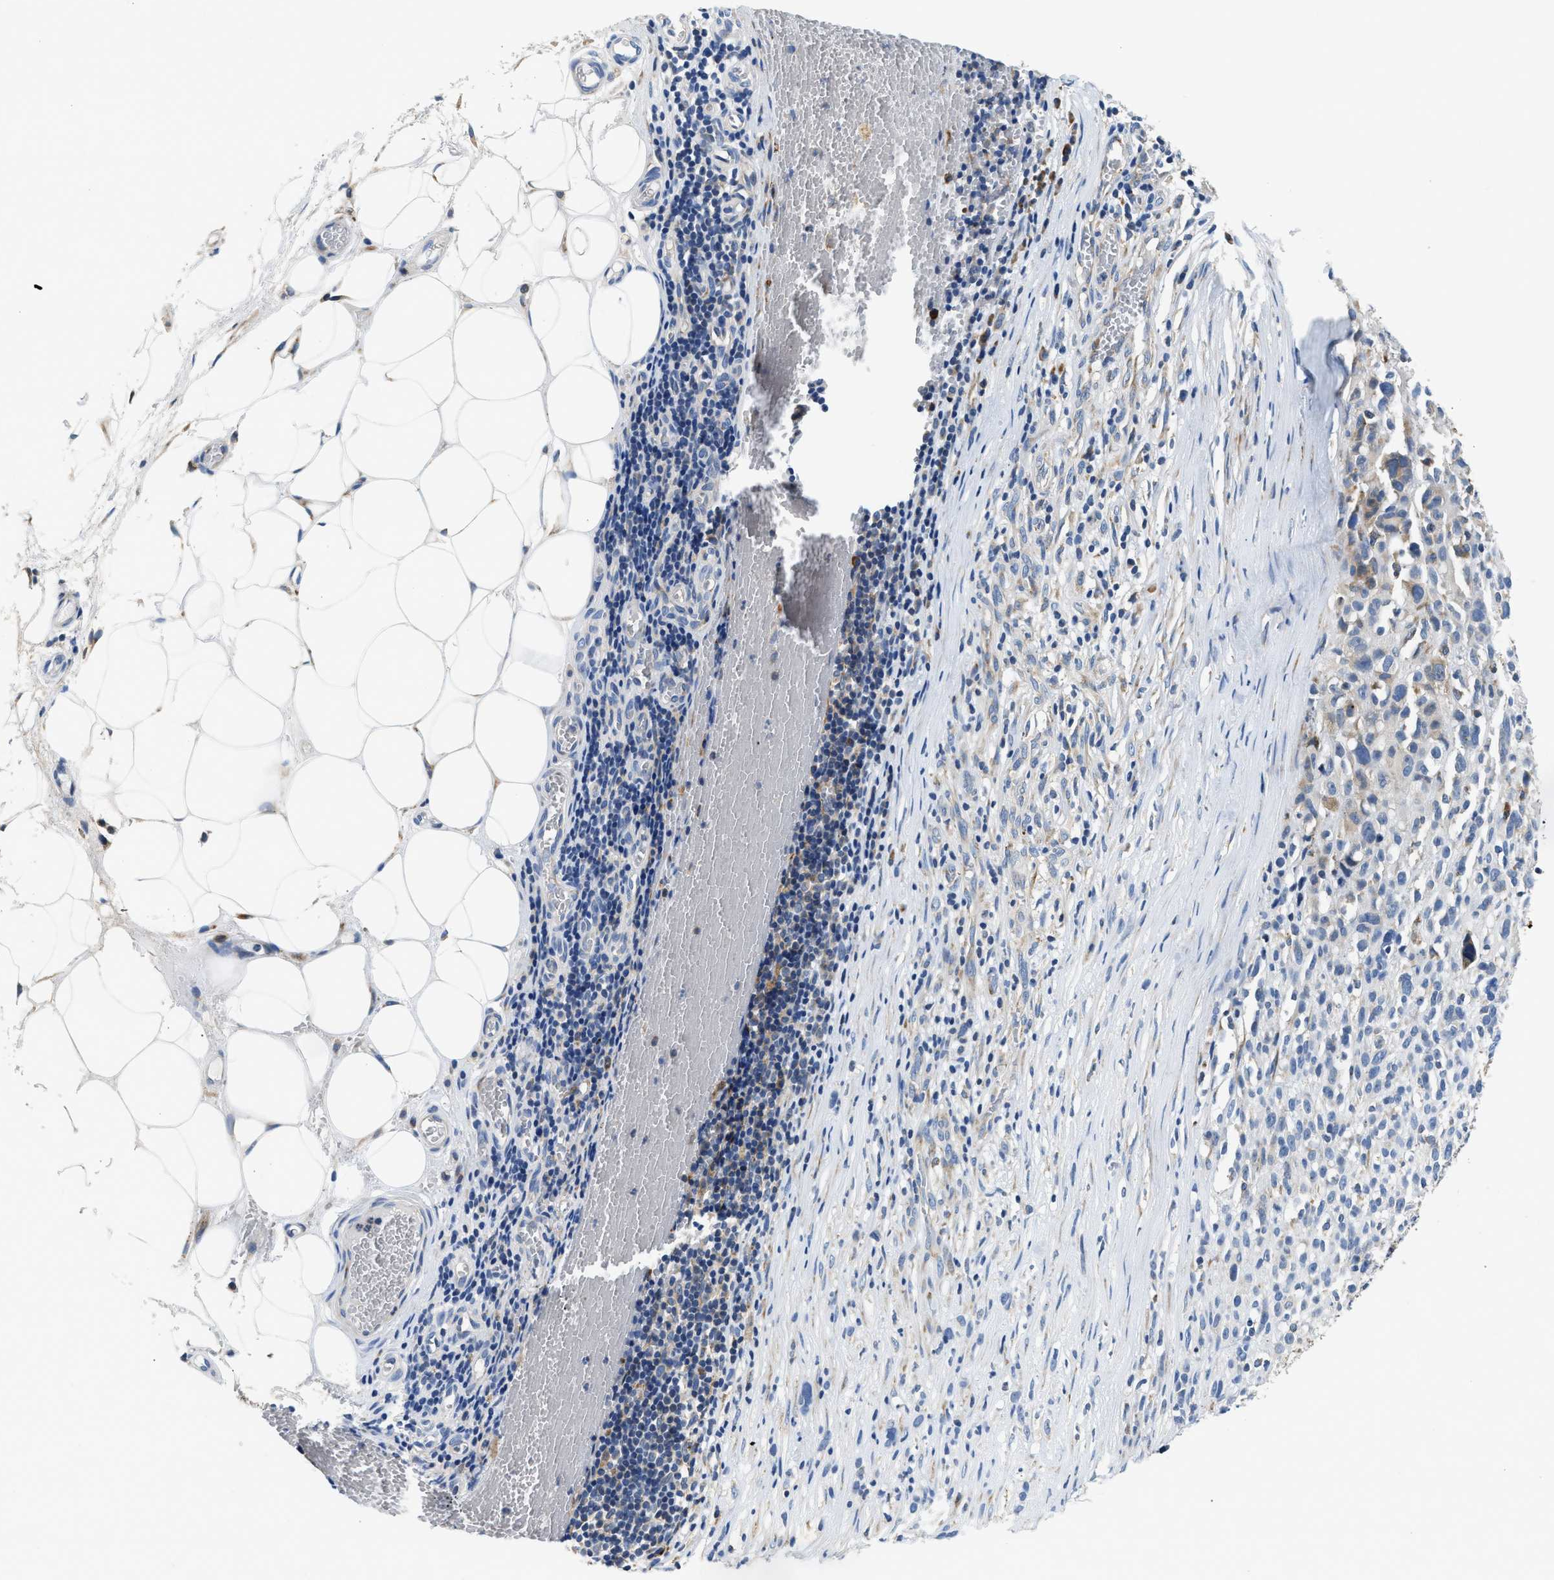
{"staining": {"intensity": "negative", "quantity": "none", "location": "none"}, "tissue": "melanoma", "cell_type": "Tumor cells", "image_type": "cancer", "snomed": [{"axis": "morphology", "description": "Malignant melanoma, NOS"}, {"axis": "topography", "description": "Skin"}], "caption": "Tumor cells are negative for brown protein staining in melanoma.", "gene": "AMZ1", "patient": {"sex": "female", "age": 55}}